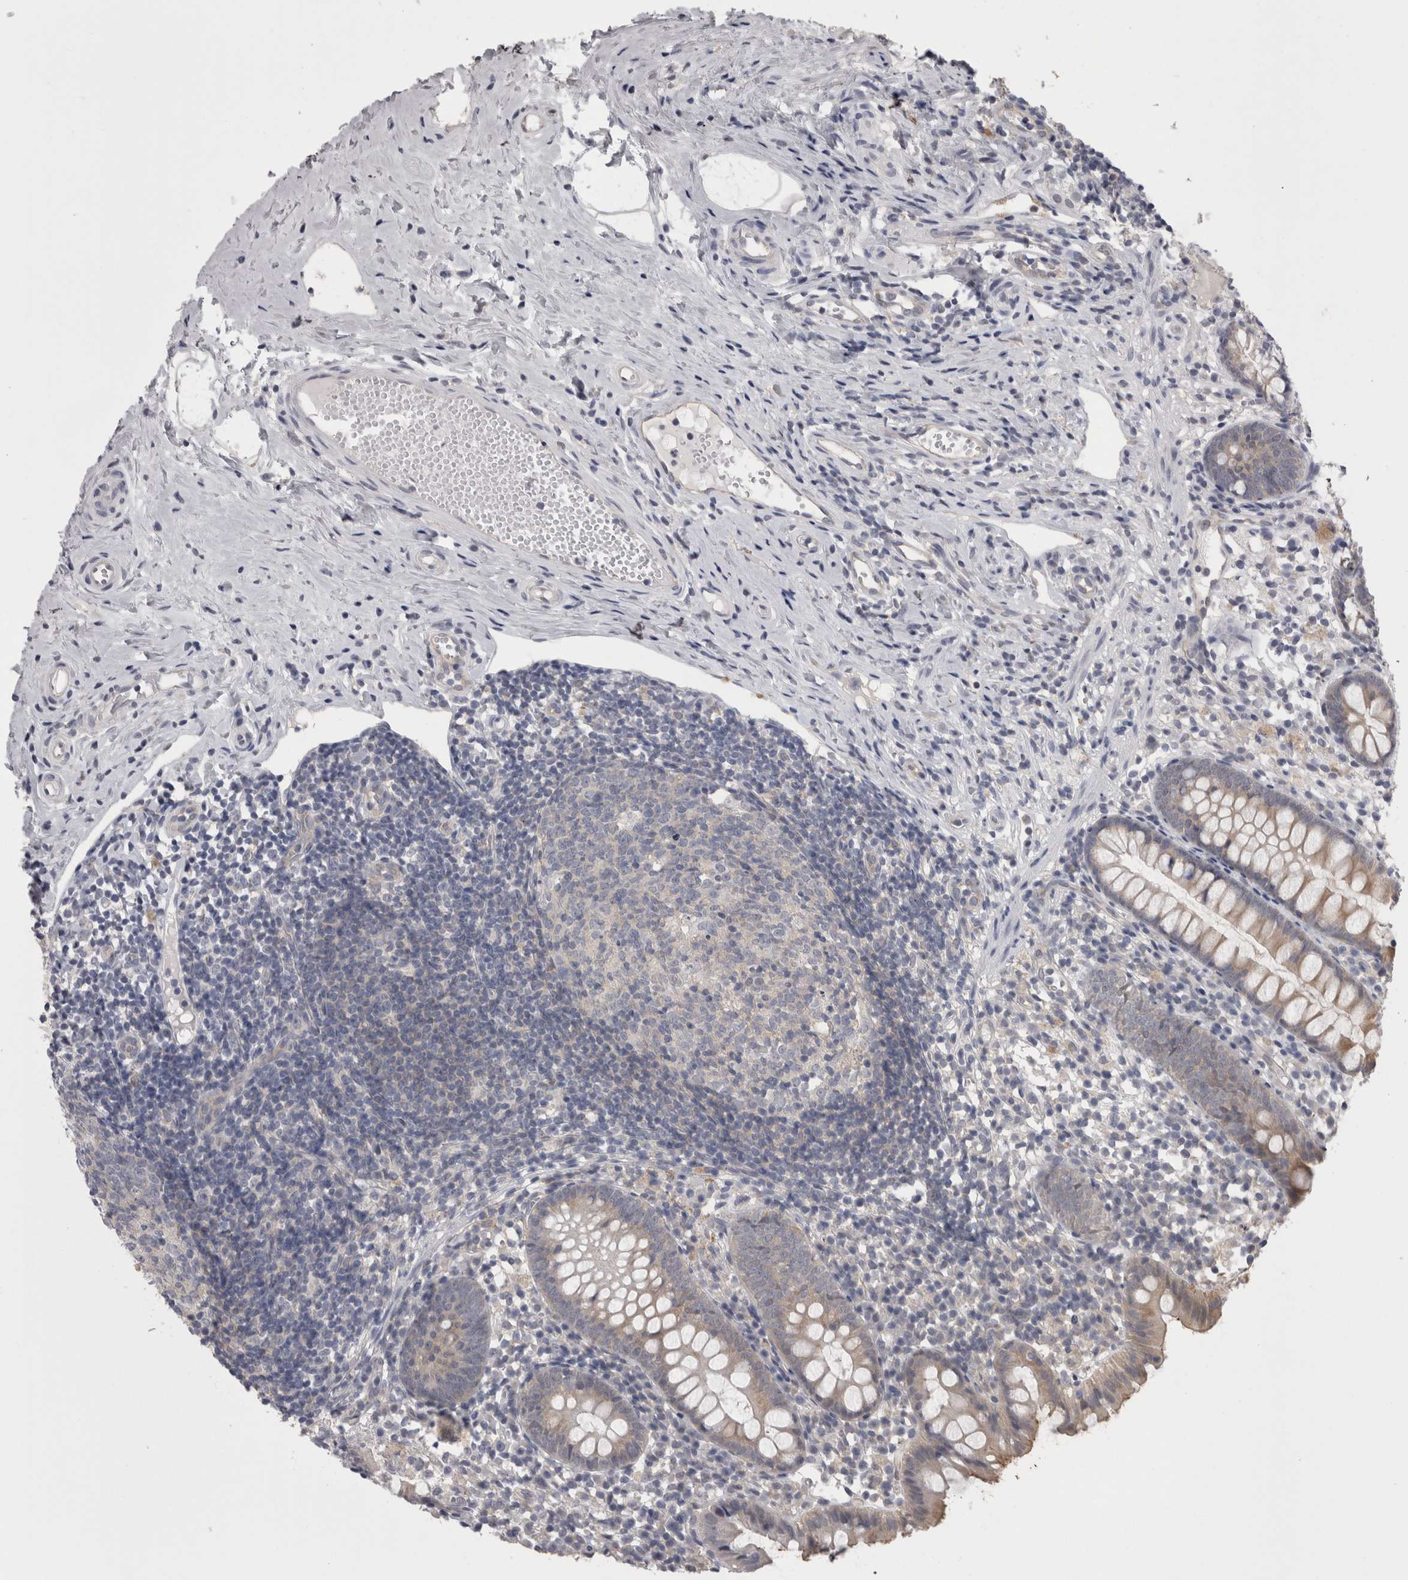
{"staining": {"intensity": "weak", "quantity": "<25%", "location": "cytoplasmic/membranous"}, "tissue": "appendix", "cell_type": "Glandular cells", "image_type": "normal", "snomed": [{"axis": "morphology", "description": "Normal tissue, NOS"}, {"axis": "topography", "description": "Appendix"}], "caption": "IHC histopathology image of normal appendix: human appendix stained with DAB demonstrates no significant protein expression in glandular cells. (Brightfield microscopy of DAB IHC at high magnification).", "gene": "LYZL6", "patient": {"sex": "female", "age": 20}}